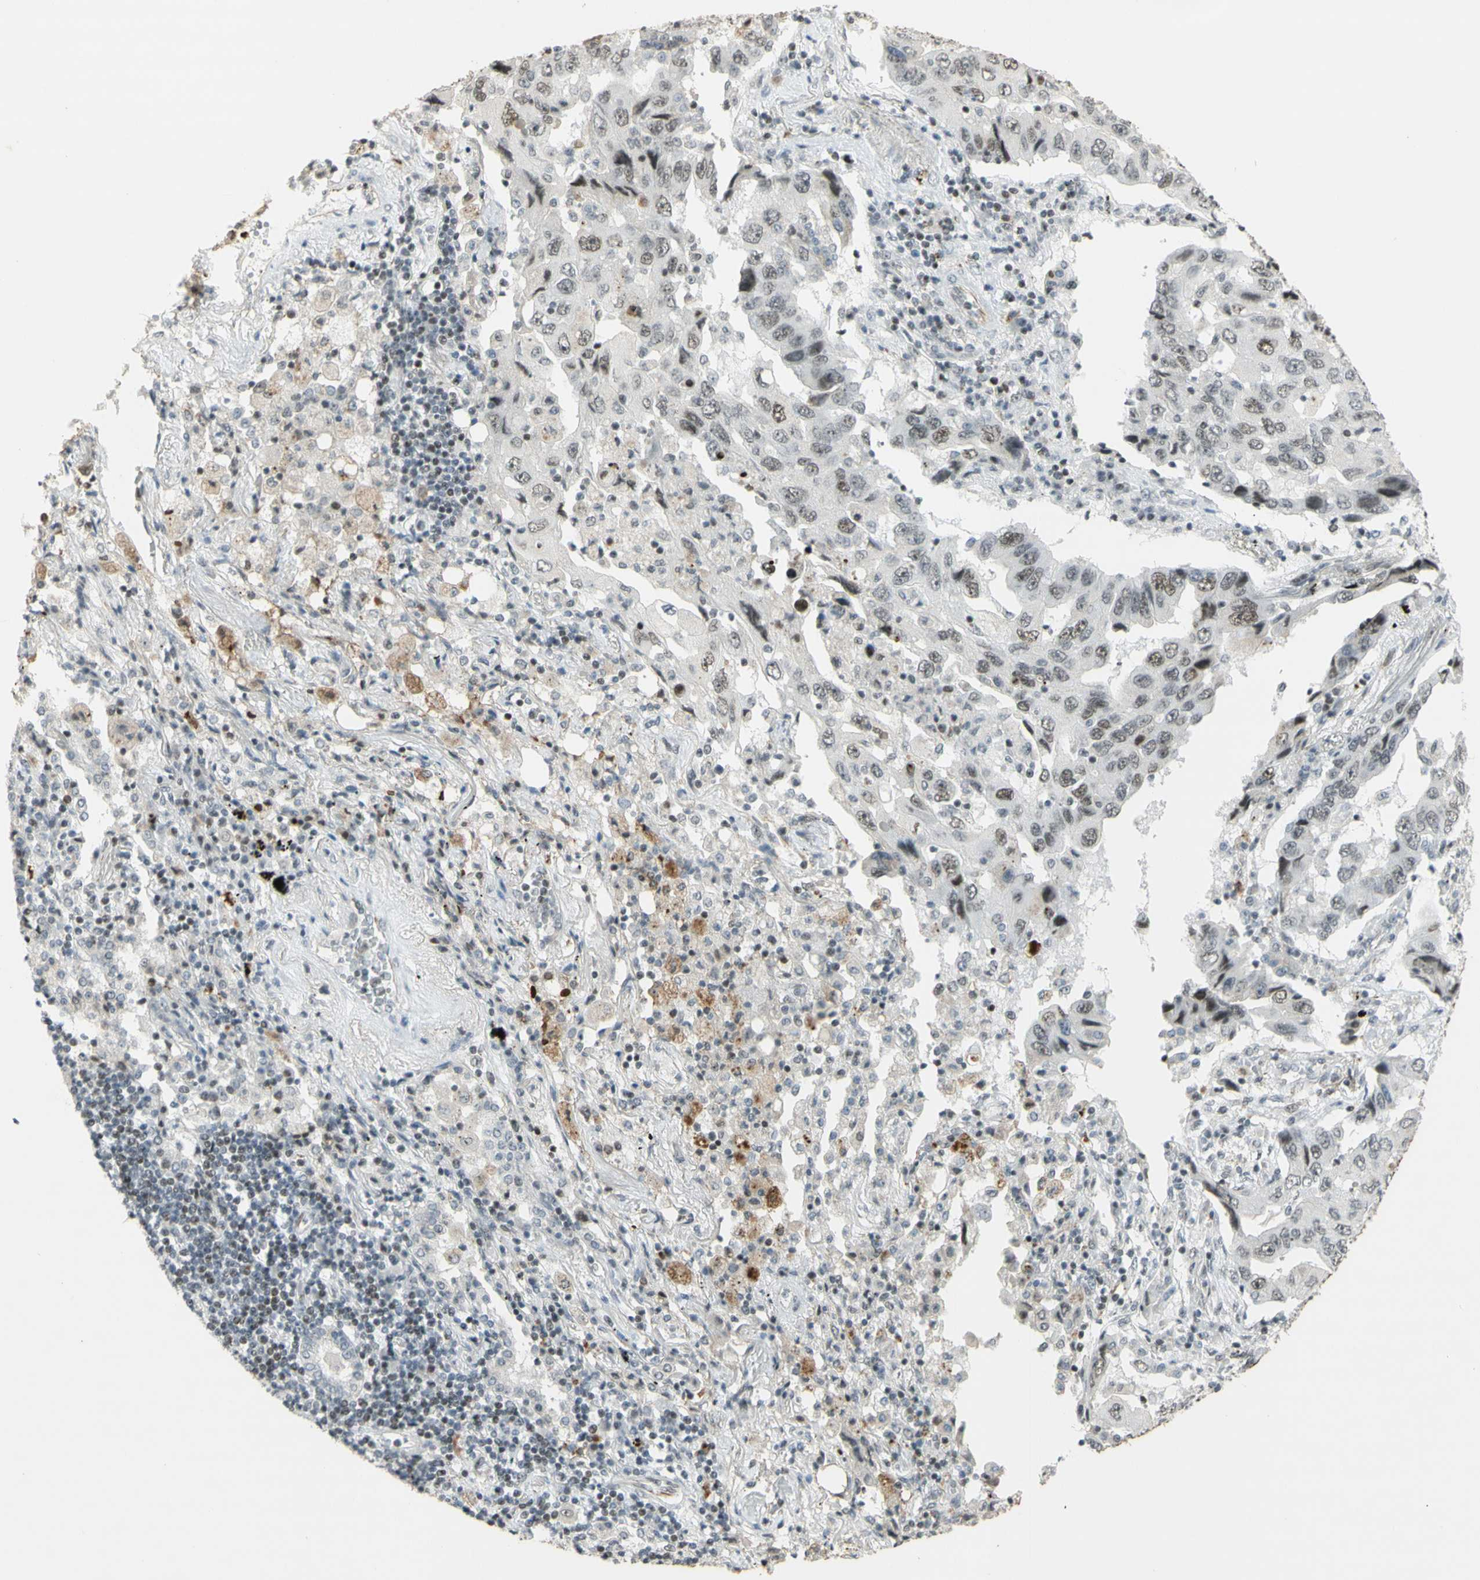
{"staining": {"intensity": "moderate", "quantity": ">75%", "location": "nuclear"}, "tissue": "lung cancer", "cell_type": "Tumor cells", "image_type": "cancer", "snomed": [{"axis": "morphology", "description": "Adenocarcinoma, NOS"}, {"axis": "topography", "description": "Lung"}], "caption": "Protein staining of lung cancer tissue shows moderate nuclear expression in about >75% of tumor cells.", "gene": "IRF1", "patient": {"sex": "female", "age": 65}}